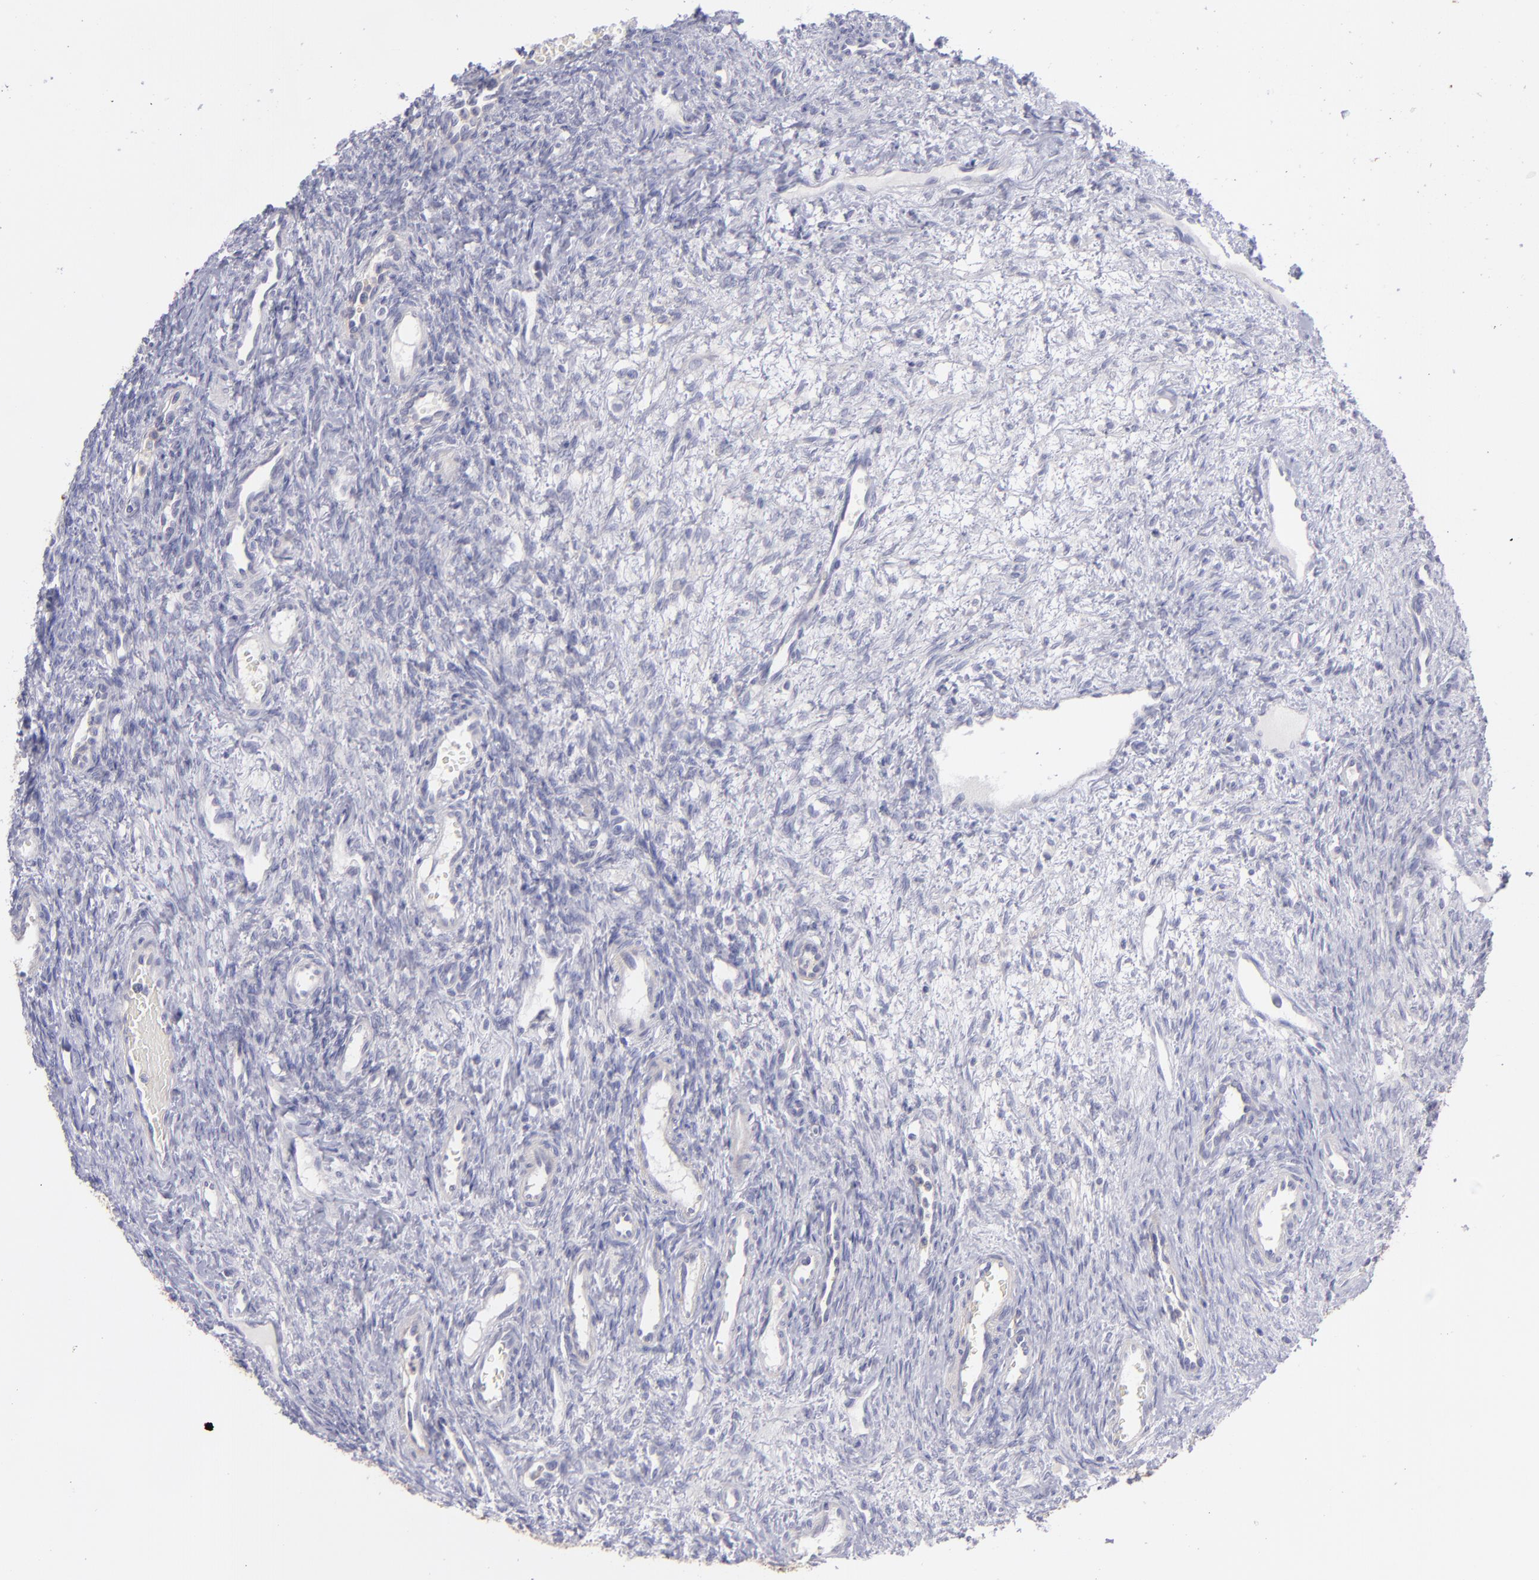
{"staining": {"intensity": "negative", "quantity": "none", "location": "none"}, "tissue": "ovary", "cell_type": "Ovarian stroma cells", "image_type": "normal", "snomed": [{"axis": "morphology", "description": "Normal tissue, NOS"}, {"axis": "topography", "description": "Ovary"}], "caption": "Immunohistochemistry photomicrograph of benign human ovary stained for a protein (brown), which shows no positivity in ovarian stroma cells. Brightfield microscopy of immunohistochemistry (IHC) stained with DAB (3,3'-diaminobenzidine) (brown) and hematoxylin (blue), captured at high magnification.", "gene": "BSG", "patient": {"sex": "female", "age": 33}}